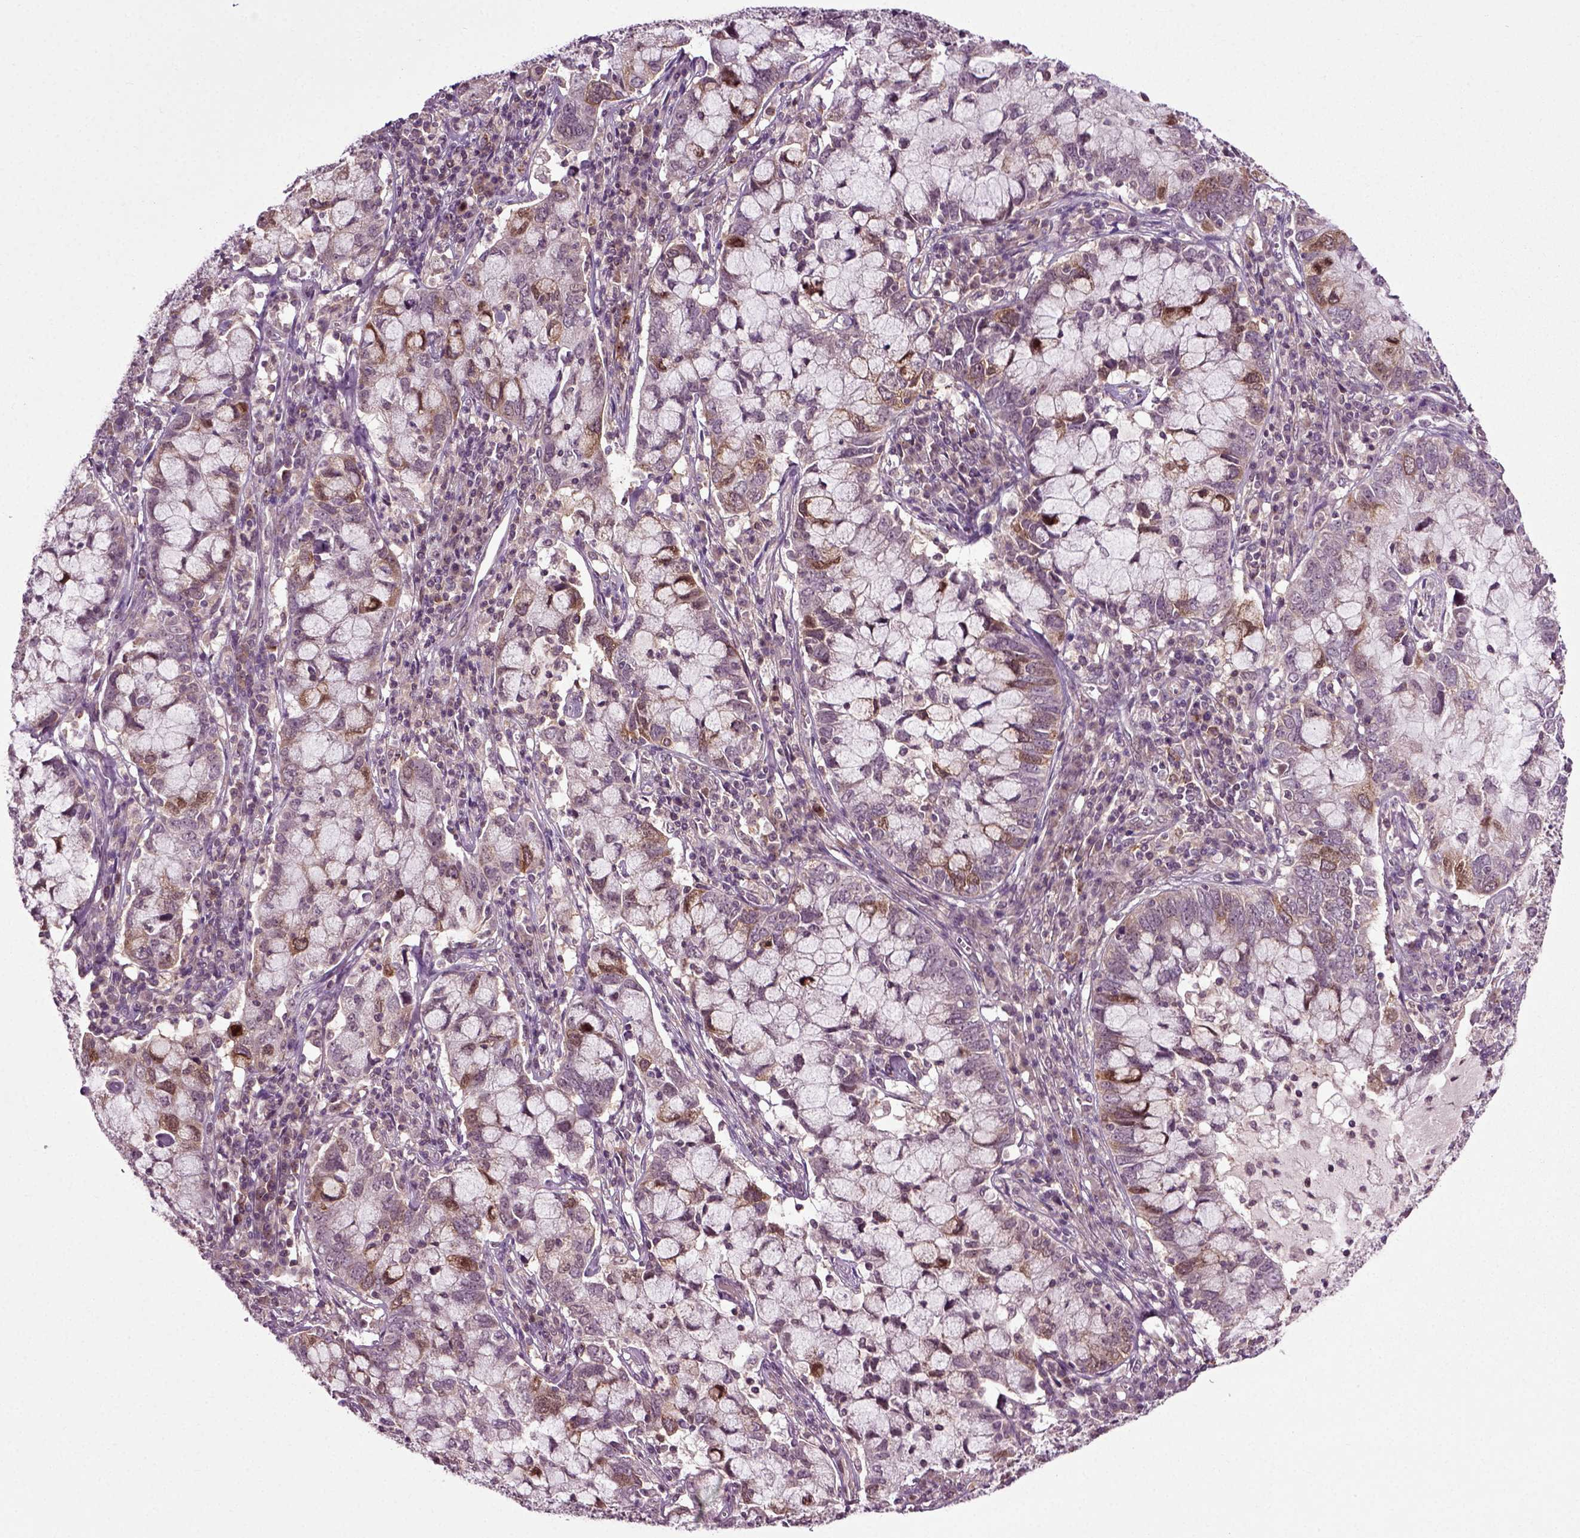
{"staining": {"intensity": "moderate", "quantity": "<25%", "location": "cytoplasmic/membranous"}, "tissue": "cervical cancer", "cell_type": "Tumor cells", "image_type": "cancer", "snomed": [{"axis": "morphology", "description": "Adenocarcinoma, NOS"}, {"axis": "topography", "description": "Cervix"}], "caption": "About <25% of tumor cells in cervical adenocarcinoma show moderate cytoplasmic/membranous protein expression as visualized by brown immunohistochemical staining.", "gene": "KNSTRN", "patient": {"sex": "female", "age": 40}}